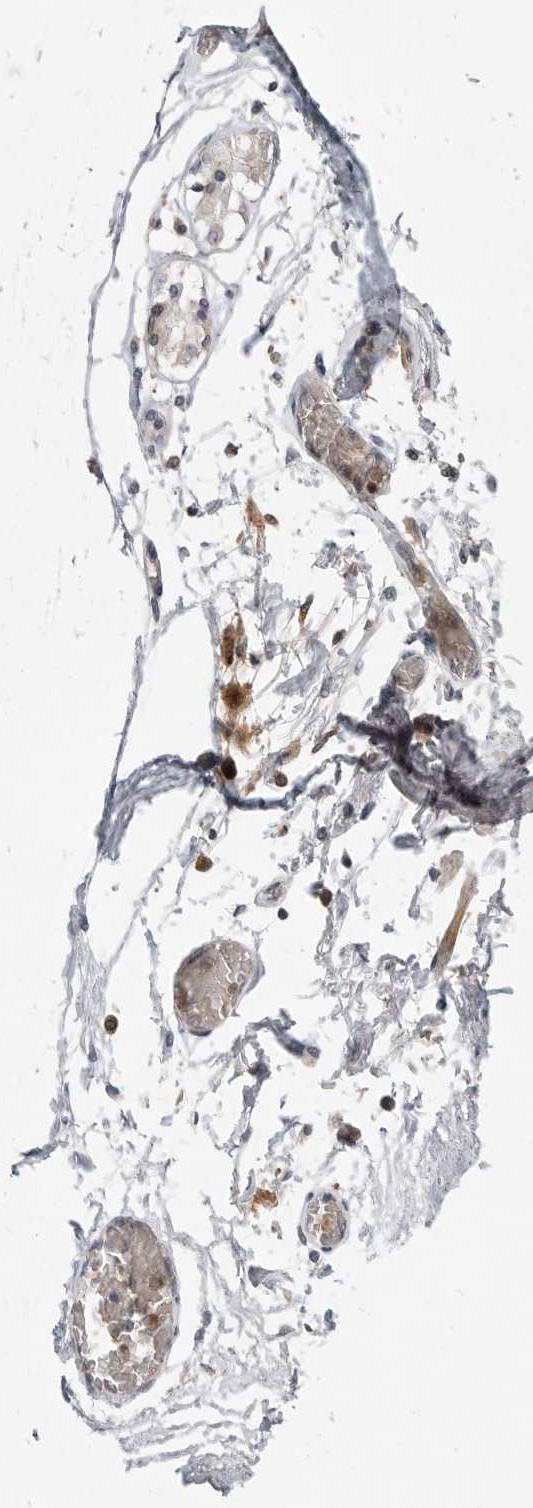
{"staining": {"intensity": "weak", "quantity": "25%-75%", "location": "cytoplasmic/membranous"}, "tissue": "adipose tissue", "cell_type": "Adipocytes", "image_type": "normal", "snomed": [{"axis": "morphology", "description": "Normal tissue, NOS"}, {"axis": "topography", "description": "Cartilage tissue"}, {"axis": "topography", "description": "Lung"}], "caption": "Protein expression analysis of benign human adipose tissue reveals weak cytoplasmic/membranous positivity in about 25%-75% of adipocytes. Ihc stains the protein in brown and the nuclei are stained blue.", "gene": "CSNK1G3", "patient": {"sex": "female", "age": 77}}